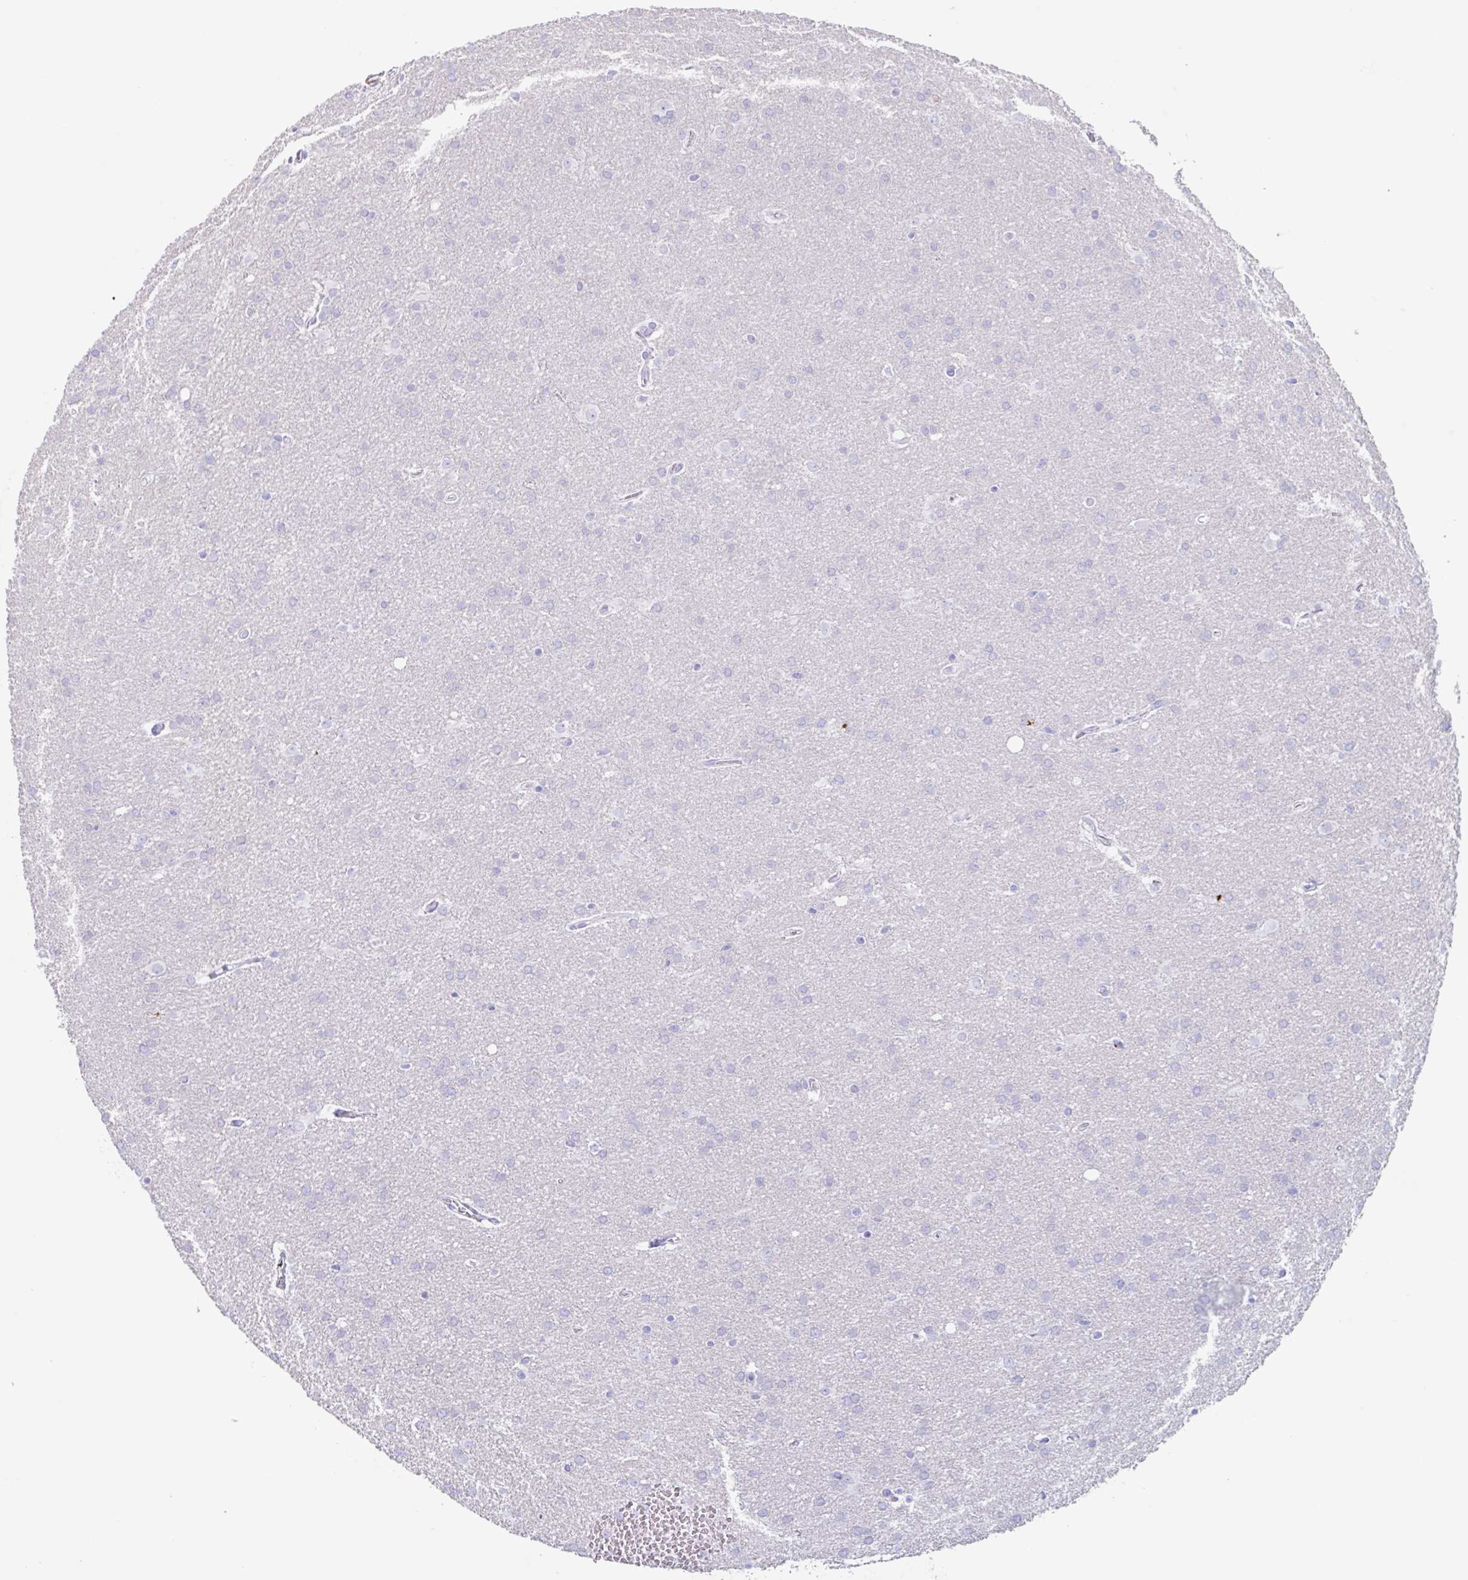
{"staining": {"intensity": "negative", "quantity": "none", "location": "none"}, "tissue": "glioma", "cell_type": "Tumor cells", "image_type": "cancer", "snomed": [{"axis": "morphology", "description": "Glioma, malignant, Low grade"}, {"axis": "topography", "description": "Brain"}], "caption": "Tumor cells are negative for protein expression in human malignant low-grade glioma.", "gene": "TAS2R41", "patient": {"sex": "female", "age": 32}}